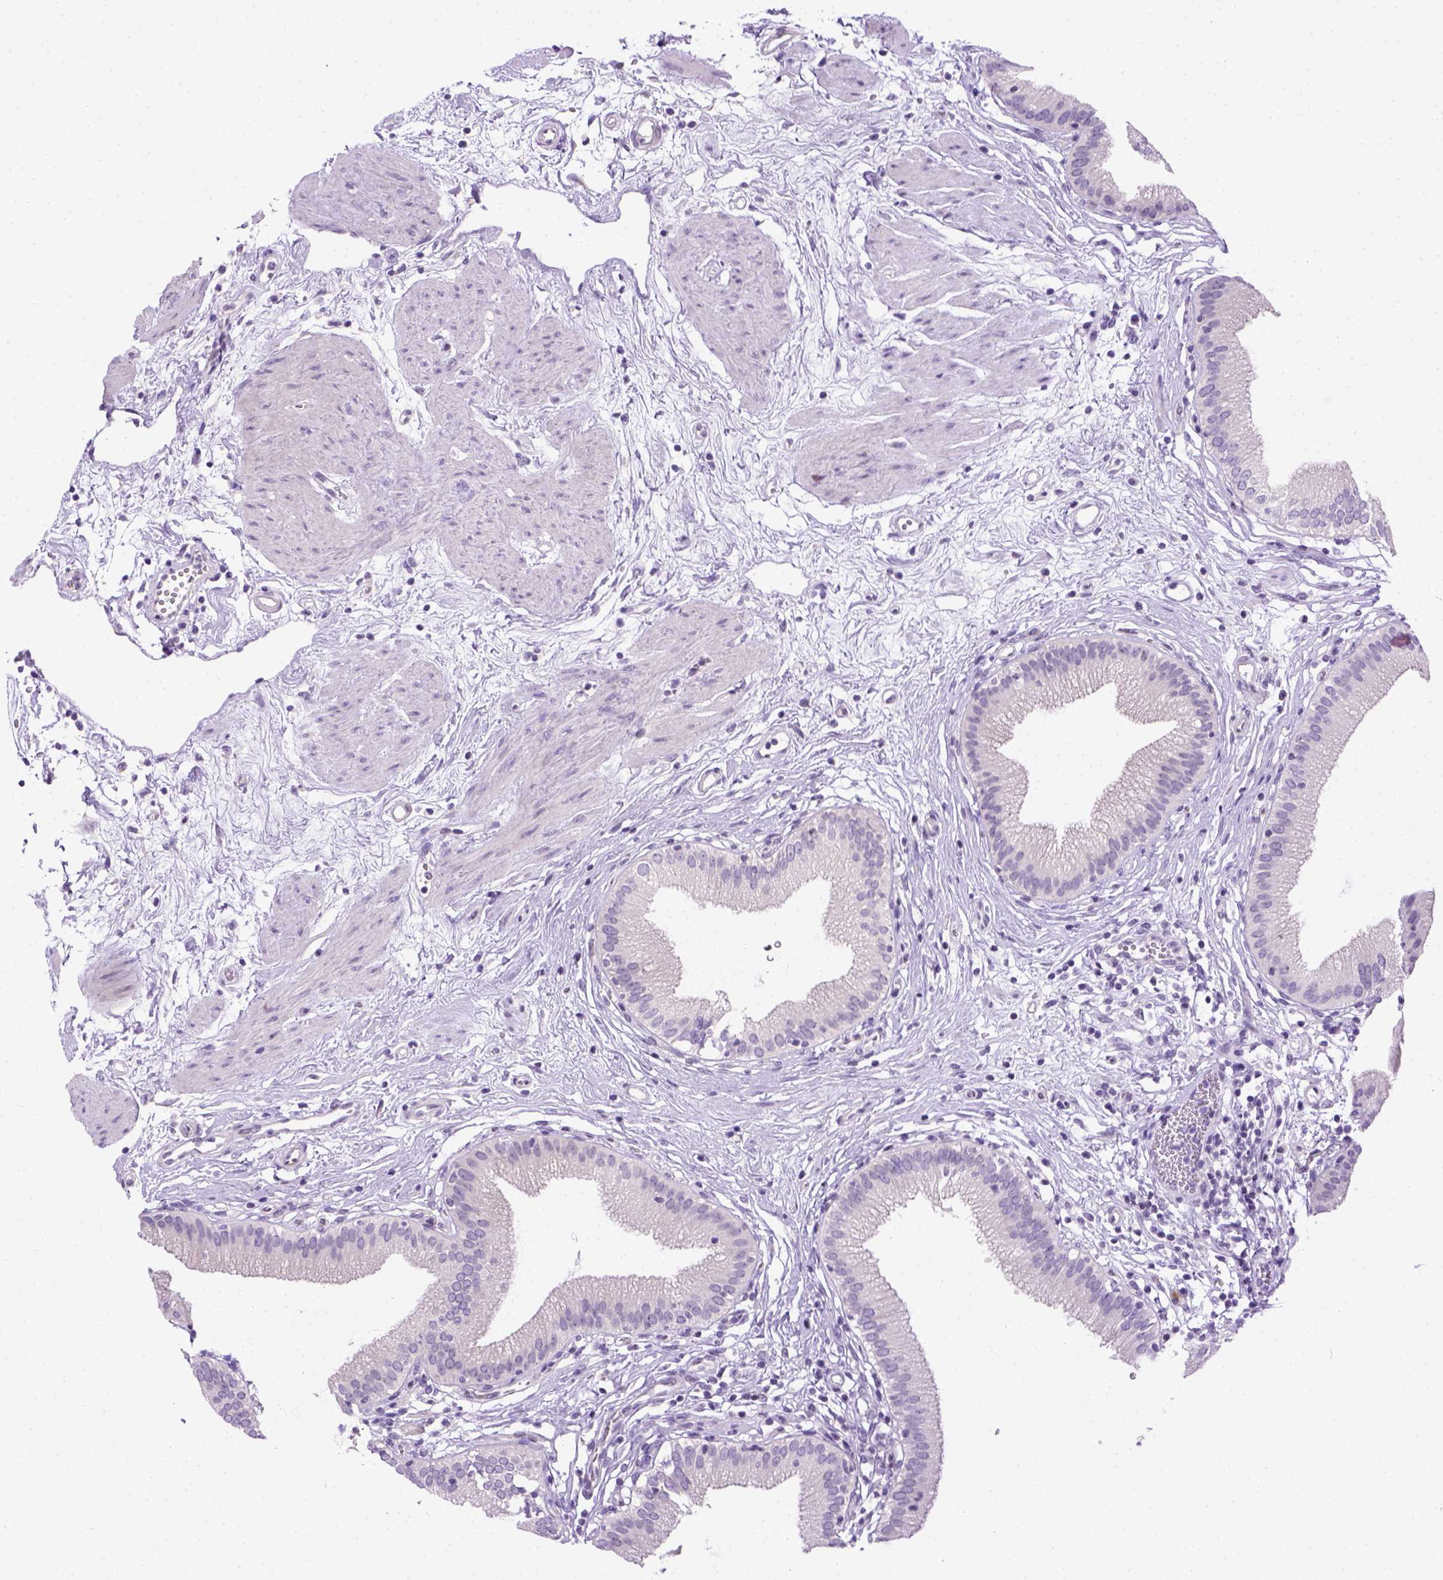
{"staining": {"intensity": "negative", "quantity": "none", "location": "none"}, "tissue": "gallbladder", "cell_type": "Glandular cells", "image_type": "normal", "snomed": [{"axis": "morphology", "description": "Normal tissue, NOS"}, {"axis": "topography", "description": "Gallbladder"}], "caption": "A high-resolution micrograph shows IHC staining of unremarkable gallbladder, which demonstrates no significant staining in glandular cells.", "gene": "FAM184B", "patient": {"sex": "female", "age": 65}}